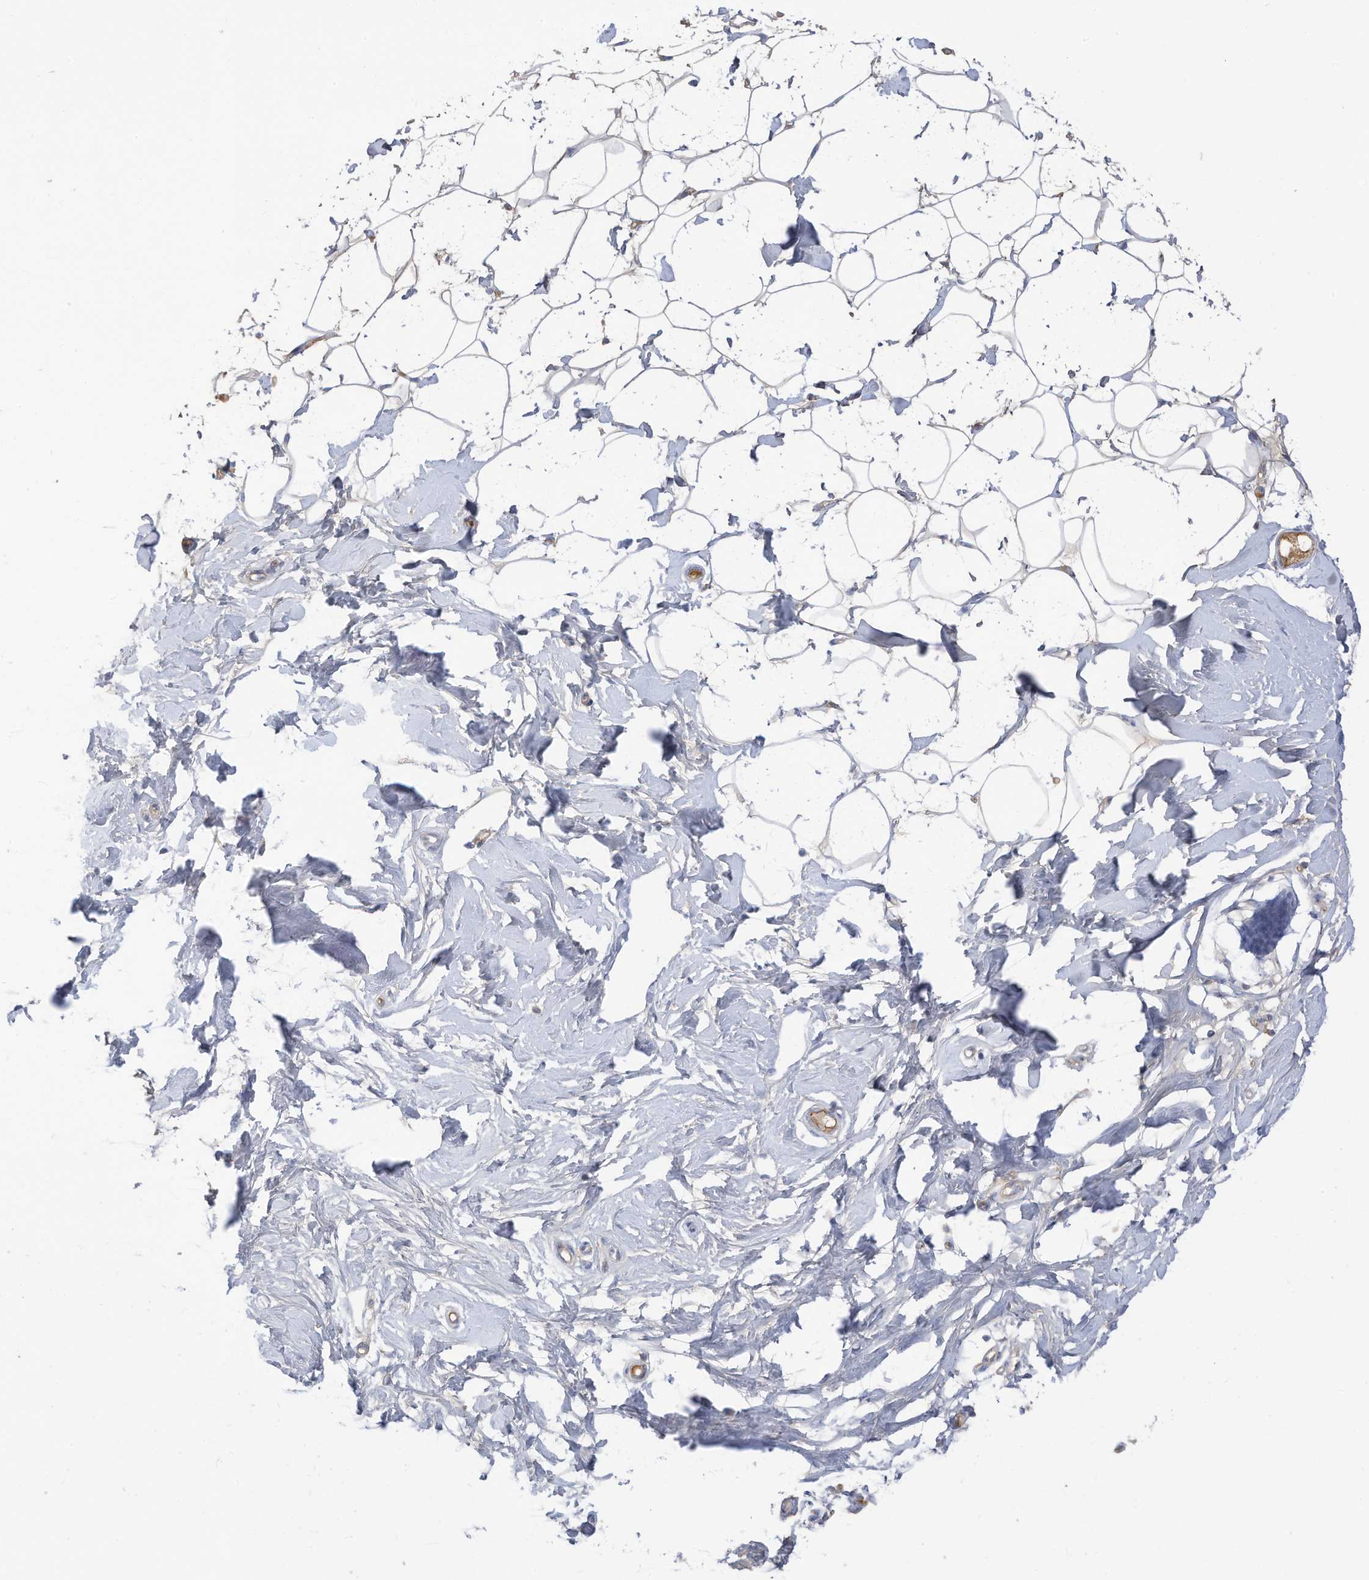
{"staining": {"intensity": "weak", "quantity": "25%-75%", "location": "cytoplasmic/membranous"}, "tissue": "adipose tissue", "cell_type": "Adipocytes", "image_type": "normal", "snomed": [{"axis": "morphology", "description": "Normal tissue, NOS"}, {"axis": "topography", "description": "Breast"}], "caption": "IHC histopathology image of benign adipose tissue: adipose tissue stained using IHC shows low levels of weak protein expression localized specifically in the cytoplasmic/membranous of adipocytes, appearing as a cytoplasmic/membranous brown color.", "gene": "HSD17B13", "patient": {"sex": "female", "age": 23}}